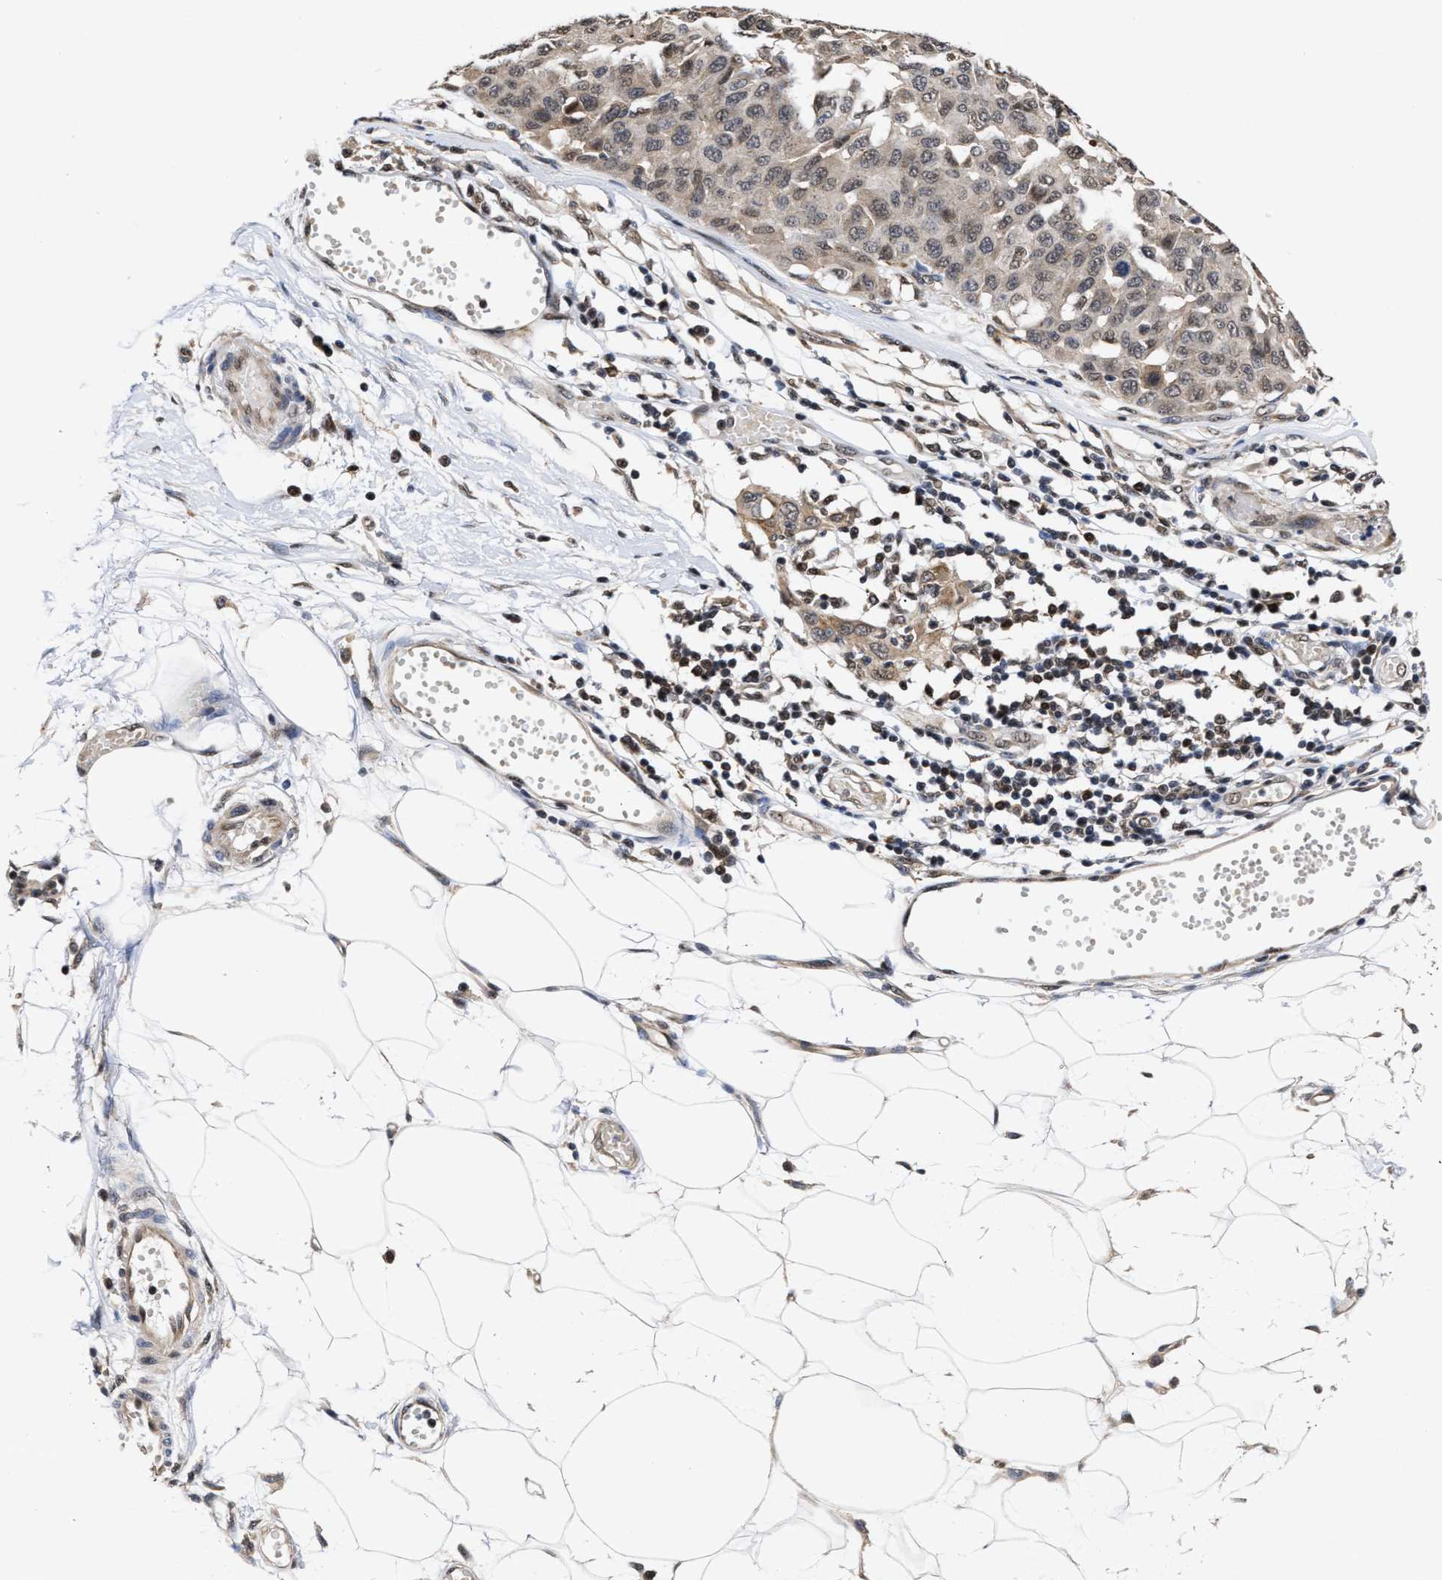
{"staining": {"intensity": "negative", "quantity": "none", "location": "none"}, "tissue": "melanoma", "cell_type": "Tumor cells", "image_type": "cancer", "snomed": [{"axis": "morphology", "description": "Normal tissue, NOS"}, {"axis": "morphology", "description": "Malignant melanoma, NOS"}, {"axis": "topography", "description": "Skin"}], "caption": "A high-resolution histopathology image shows immunohistochemistry staining of melanoma, which exhibits no significant positivity in tumor cells. (Brightfield microscopy of DAB (3,3'-diaminobenzidine) IHC at high magnification).", "gene": "CLIP2", "patient": {"sex": "male", "age": 62}}